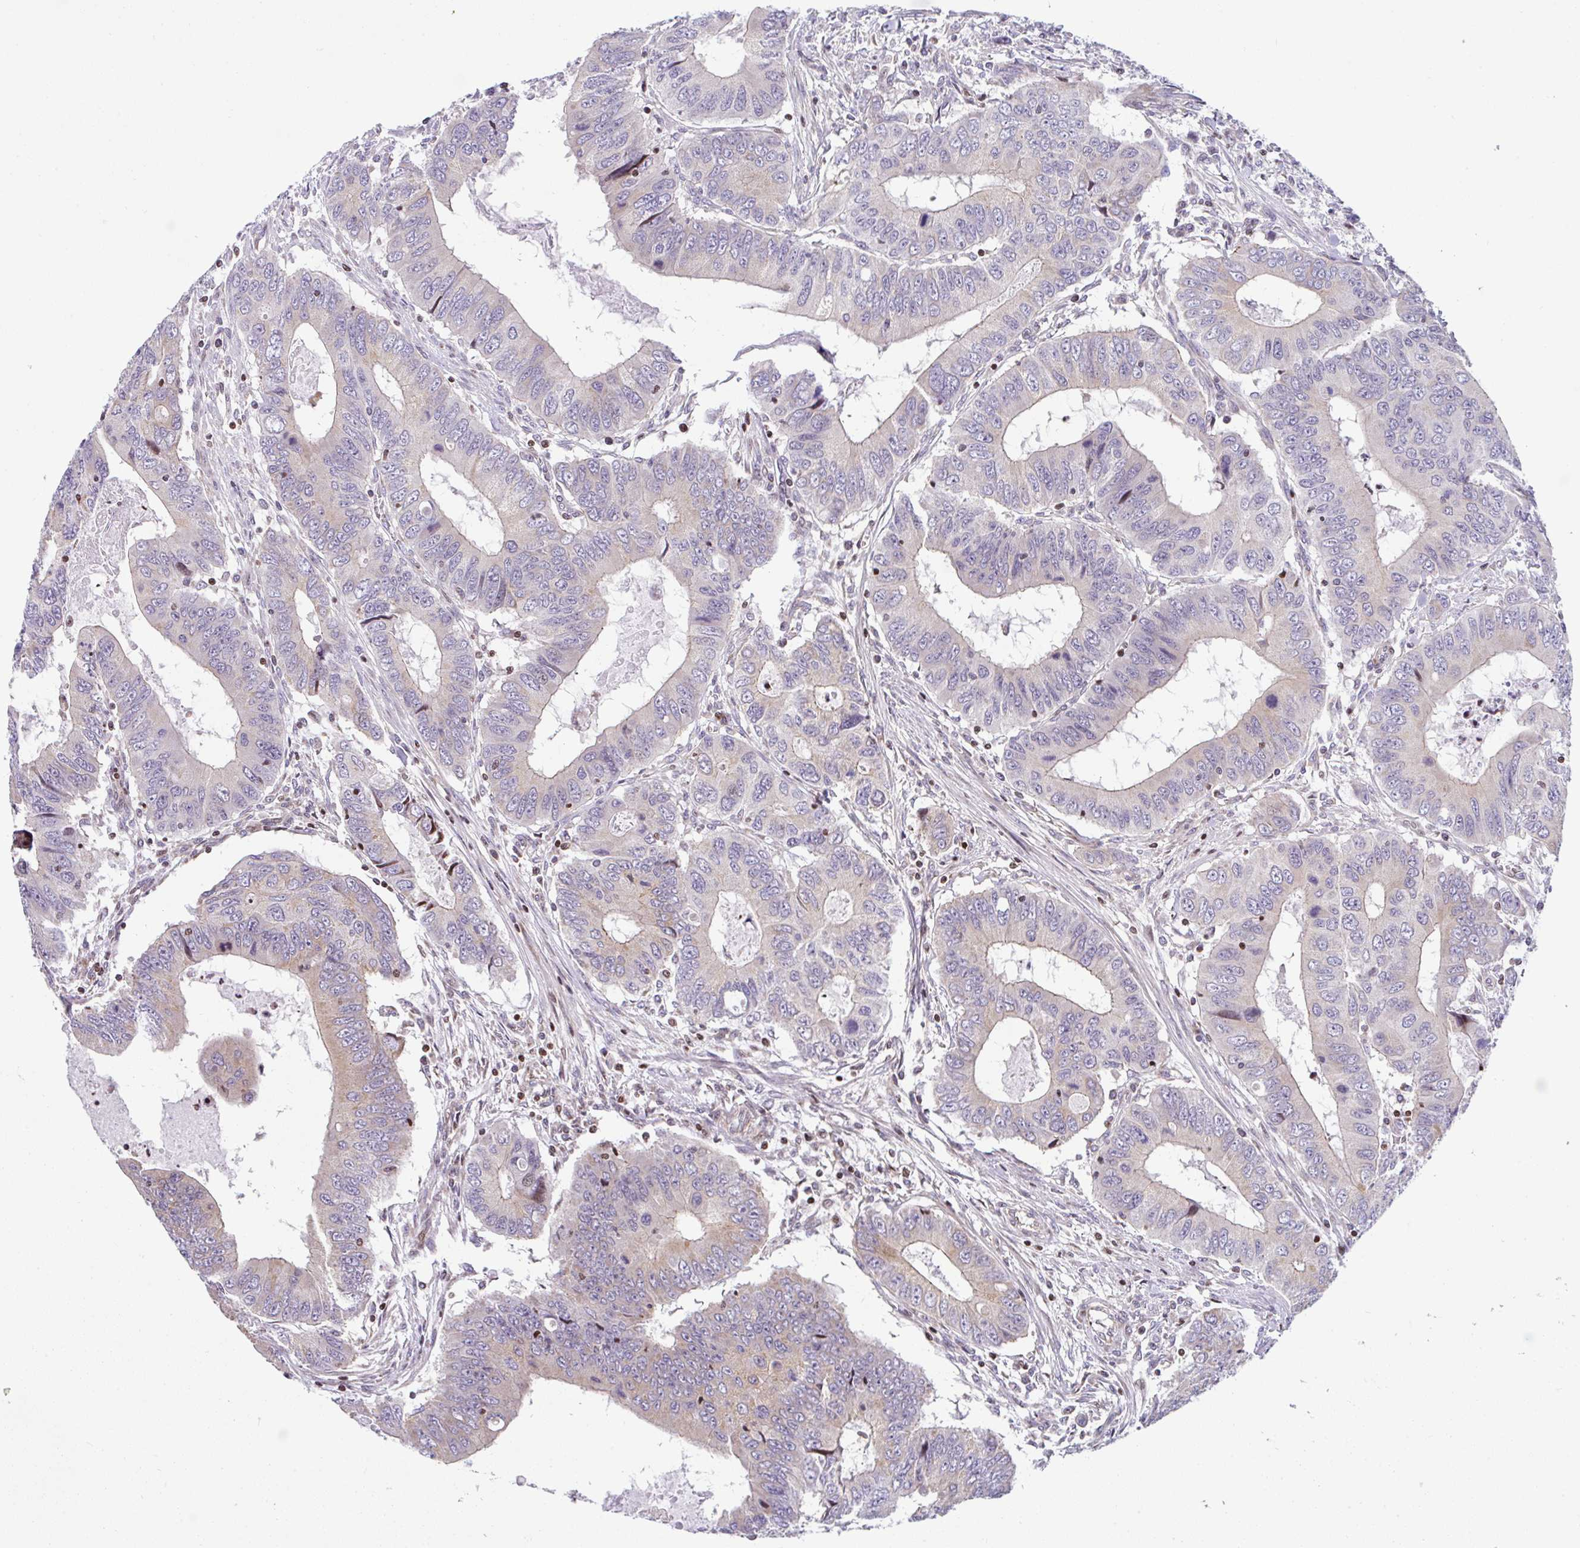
{"staining": {"intensity": "weak", "quantity": "<25%", "location": "cytoplasmic/membranous,nuclear"}, "tissue": "colorectal cancer", "cell_type": "Tumor cells", "image_type": "cancer", "snomed": [{"axis": "morphology", "description": "Adenocarcinoma, NOS"}, {"axis": "topography", "description": "Colon"}], "caption": "Immunohistochemistry image of neoplastic tissue: colorectal cancer stained with DAB exhibits no significant protein staining in tumor cells.", "gene": "FIGNL1", "patient": {"sex": "male", "age": 53}}